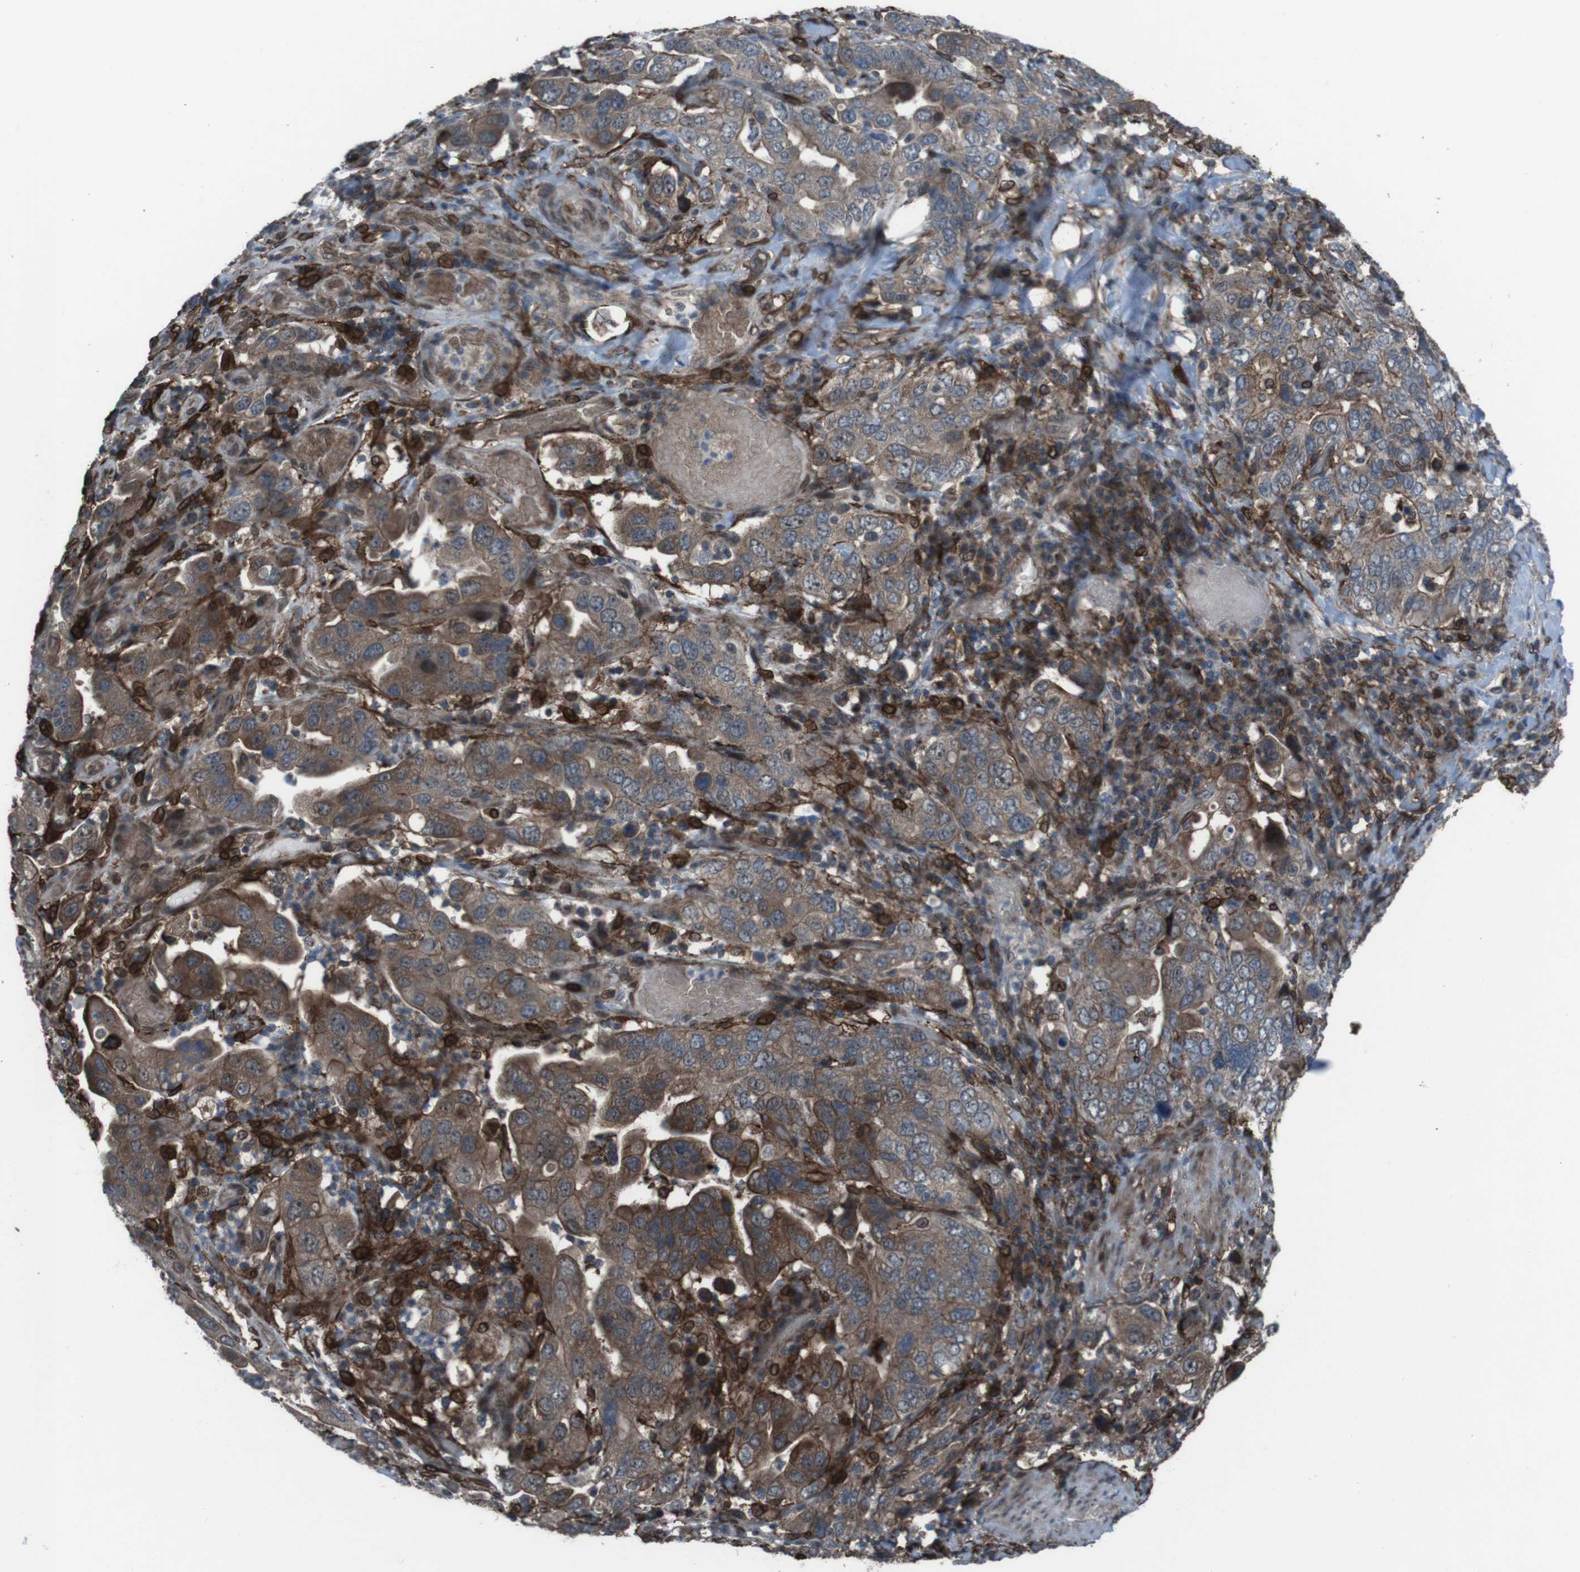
{"staining": {"intensity": "moderate", "quantity": ">75%", "location": "cytoplasmic/membranous"}, "tissue": "stomach cancer", "cell_type": "Tumor cells", "image_type": "cancer", "snomed": [{"axis": "morphology", "description": "Adenocarcinoma, NOS"}, {"axis": "topography", "description": "Stomach, upper"}], "caption": "Adenocarcinoma (stomach) tissue demonstrates moderate cytoplasmic/membranous staining in about >75% of tumor cells, visualized by immunohistochemistry.", "gene": "GDF10", "patient": {"sex": "male", "age": 62}}